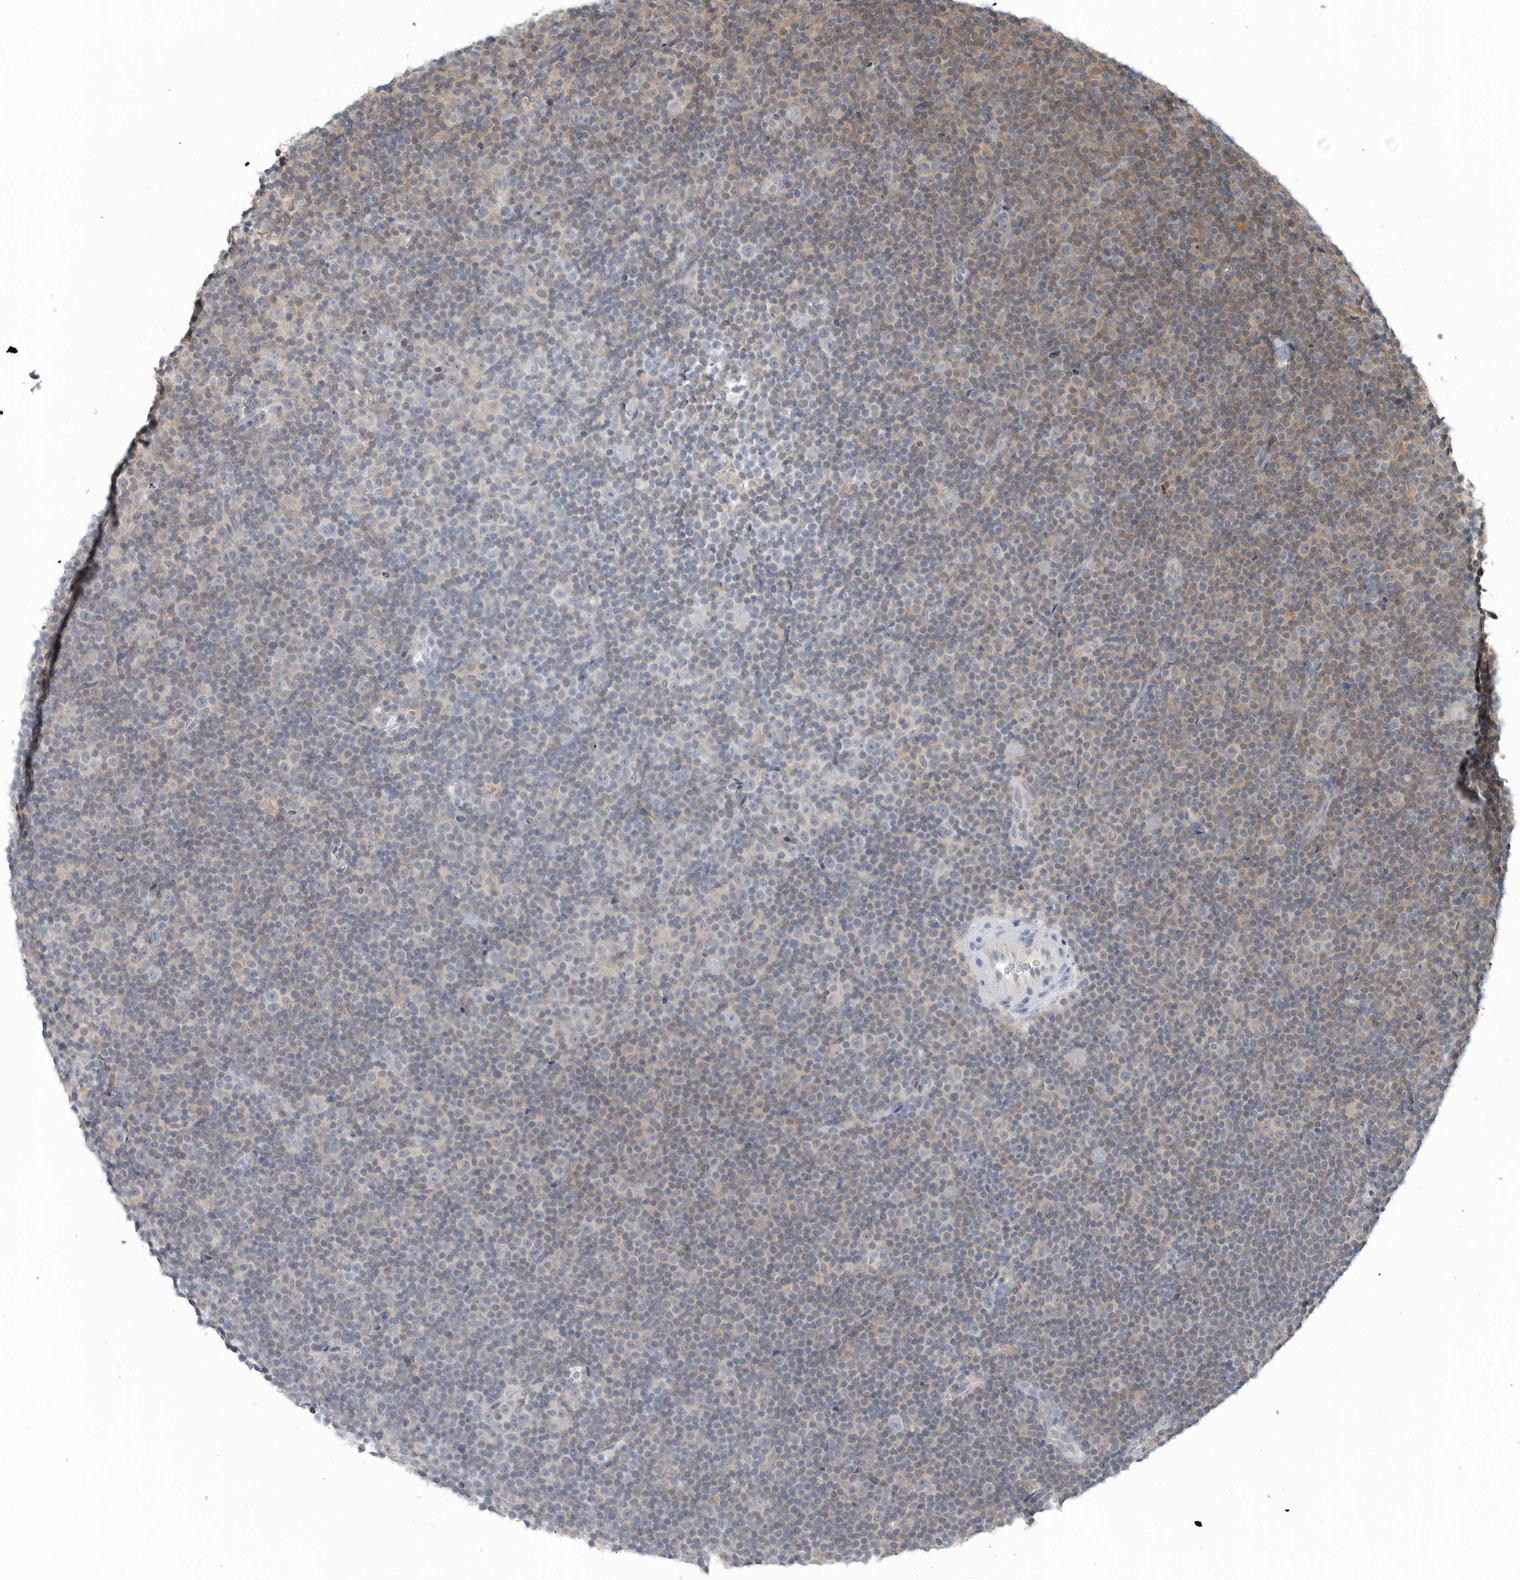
{"staining": {"intensity": "weak", "quantity": "<25%", "location": "nuclear"}, "tissue": "lymphoma", "cell_type": "Tumor cells", "image_type": "cancer", "snomed": [{"axis": "morphology", "description": "Malignant lymphoma, non-Hodgkin's type, Low grade"}, {"axis": "topography", "description": "Lymph node"}], "caption": "High power microscopy image of an IHC histopathology image of lymphoma, revealing no significant positivity in tumor cells. Nuclei are stained in blue.", "gene": "KYAT1", "patient": {"sex": "female", "age": 67}}